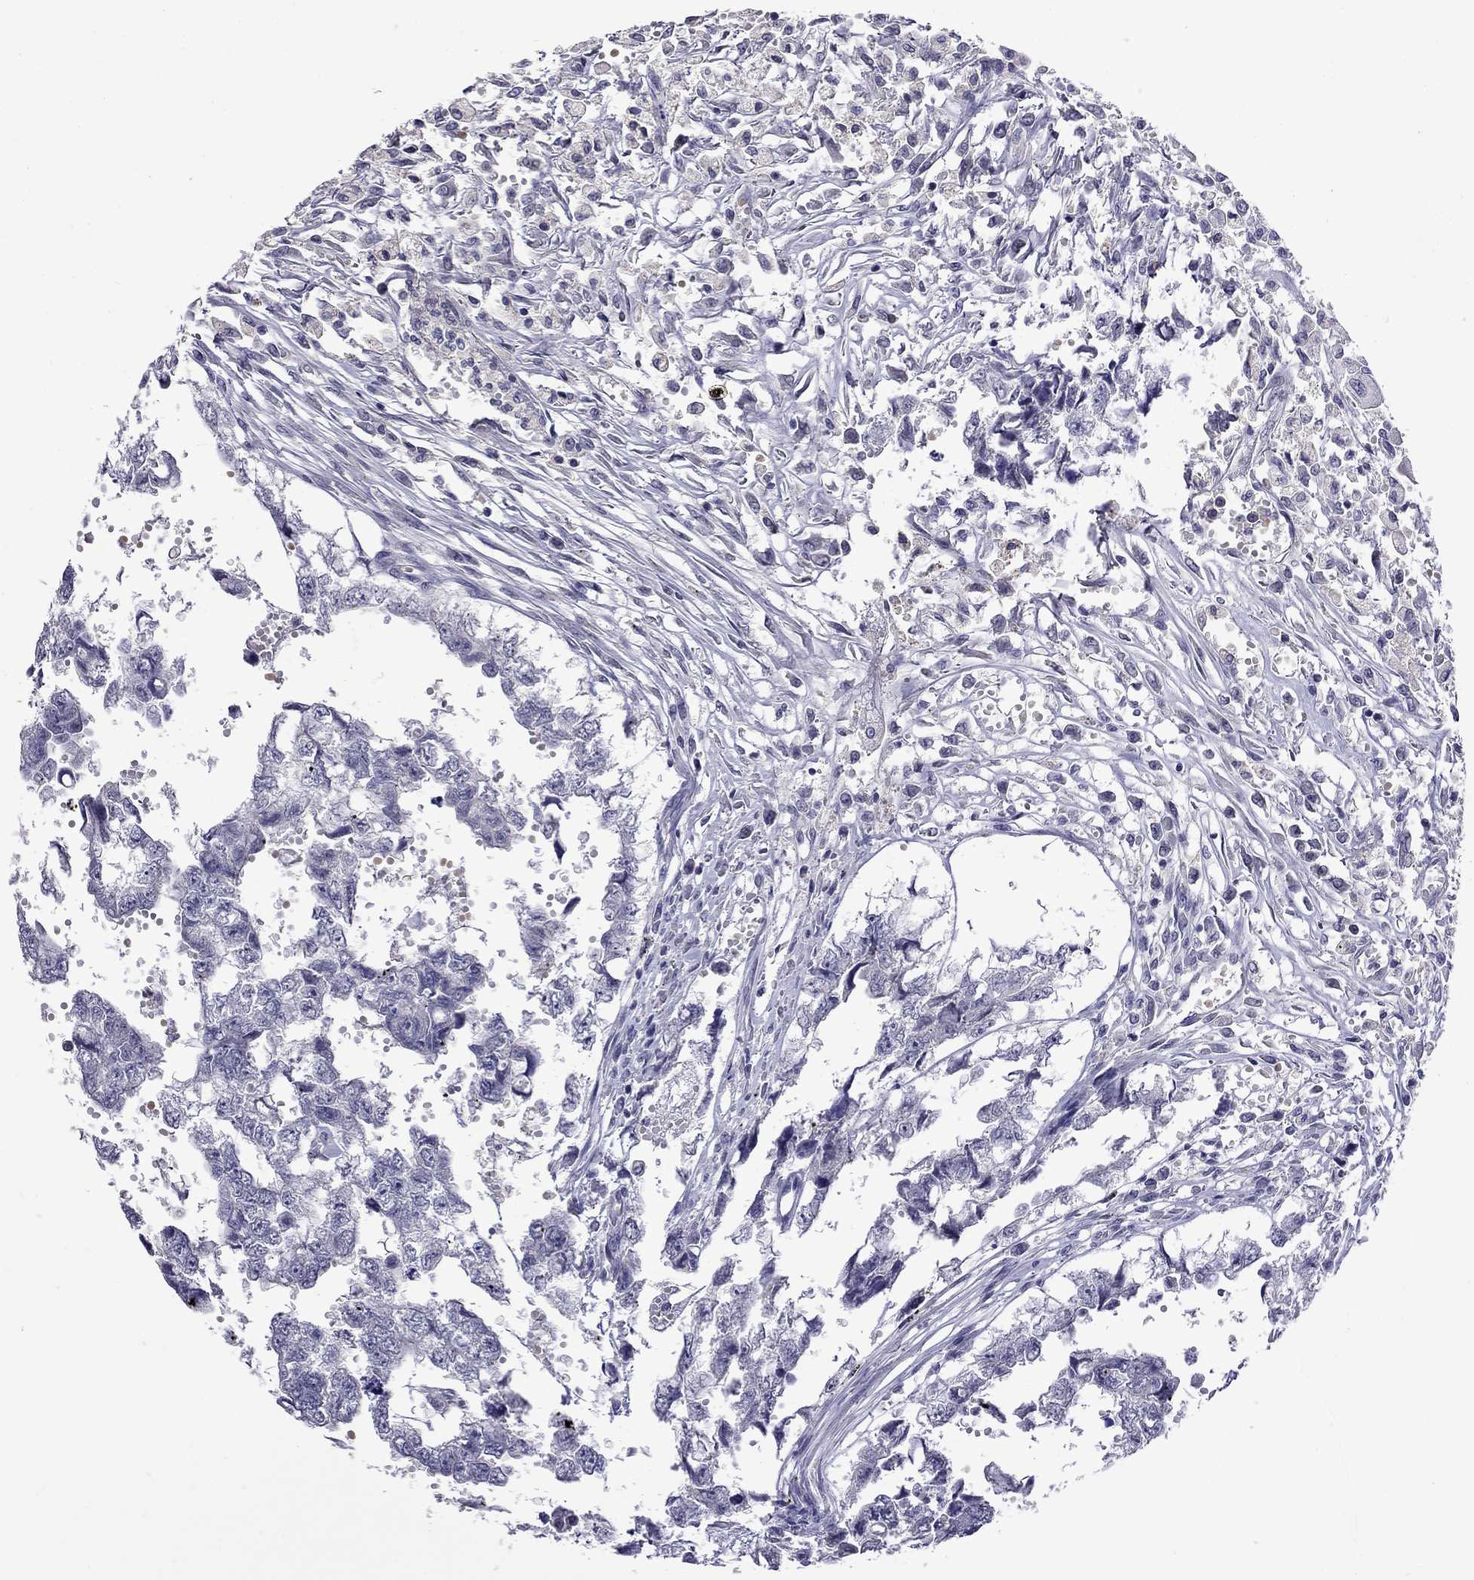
{"staining": {"intensity": "negative", "quantity": "none", "location": "none"}, "tissue": "testis cancer", "cell_type": "Tumor cells", "image_type": "cancer", "snomed": [{"axis": "morphology", "description": "Carcinoma, Embryonal, NOS"}, {"axis": "morphology", "description": "Teratoma, malignant, NOS"}, {"axis": "topography", "description": "Testis"}], "caption": "A micrograph of human testis embryonal carcinoma is negative for staining in tumor cells. (DAB (3,3'-diaminobenzidine) immunohistochemistry (IHC) visualized using brightfield microscopy, high magnification).", "gene": "STAR", "patient": {"sex": "male", "age": 44}}